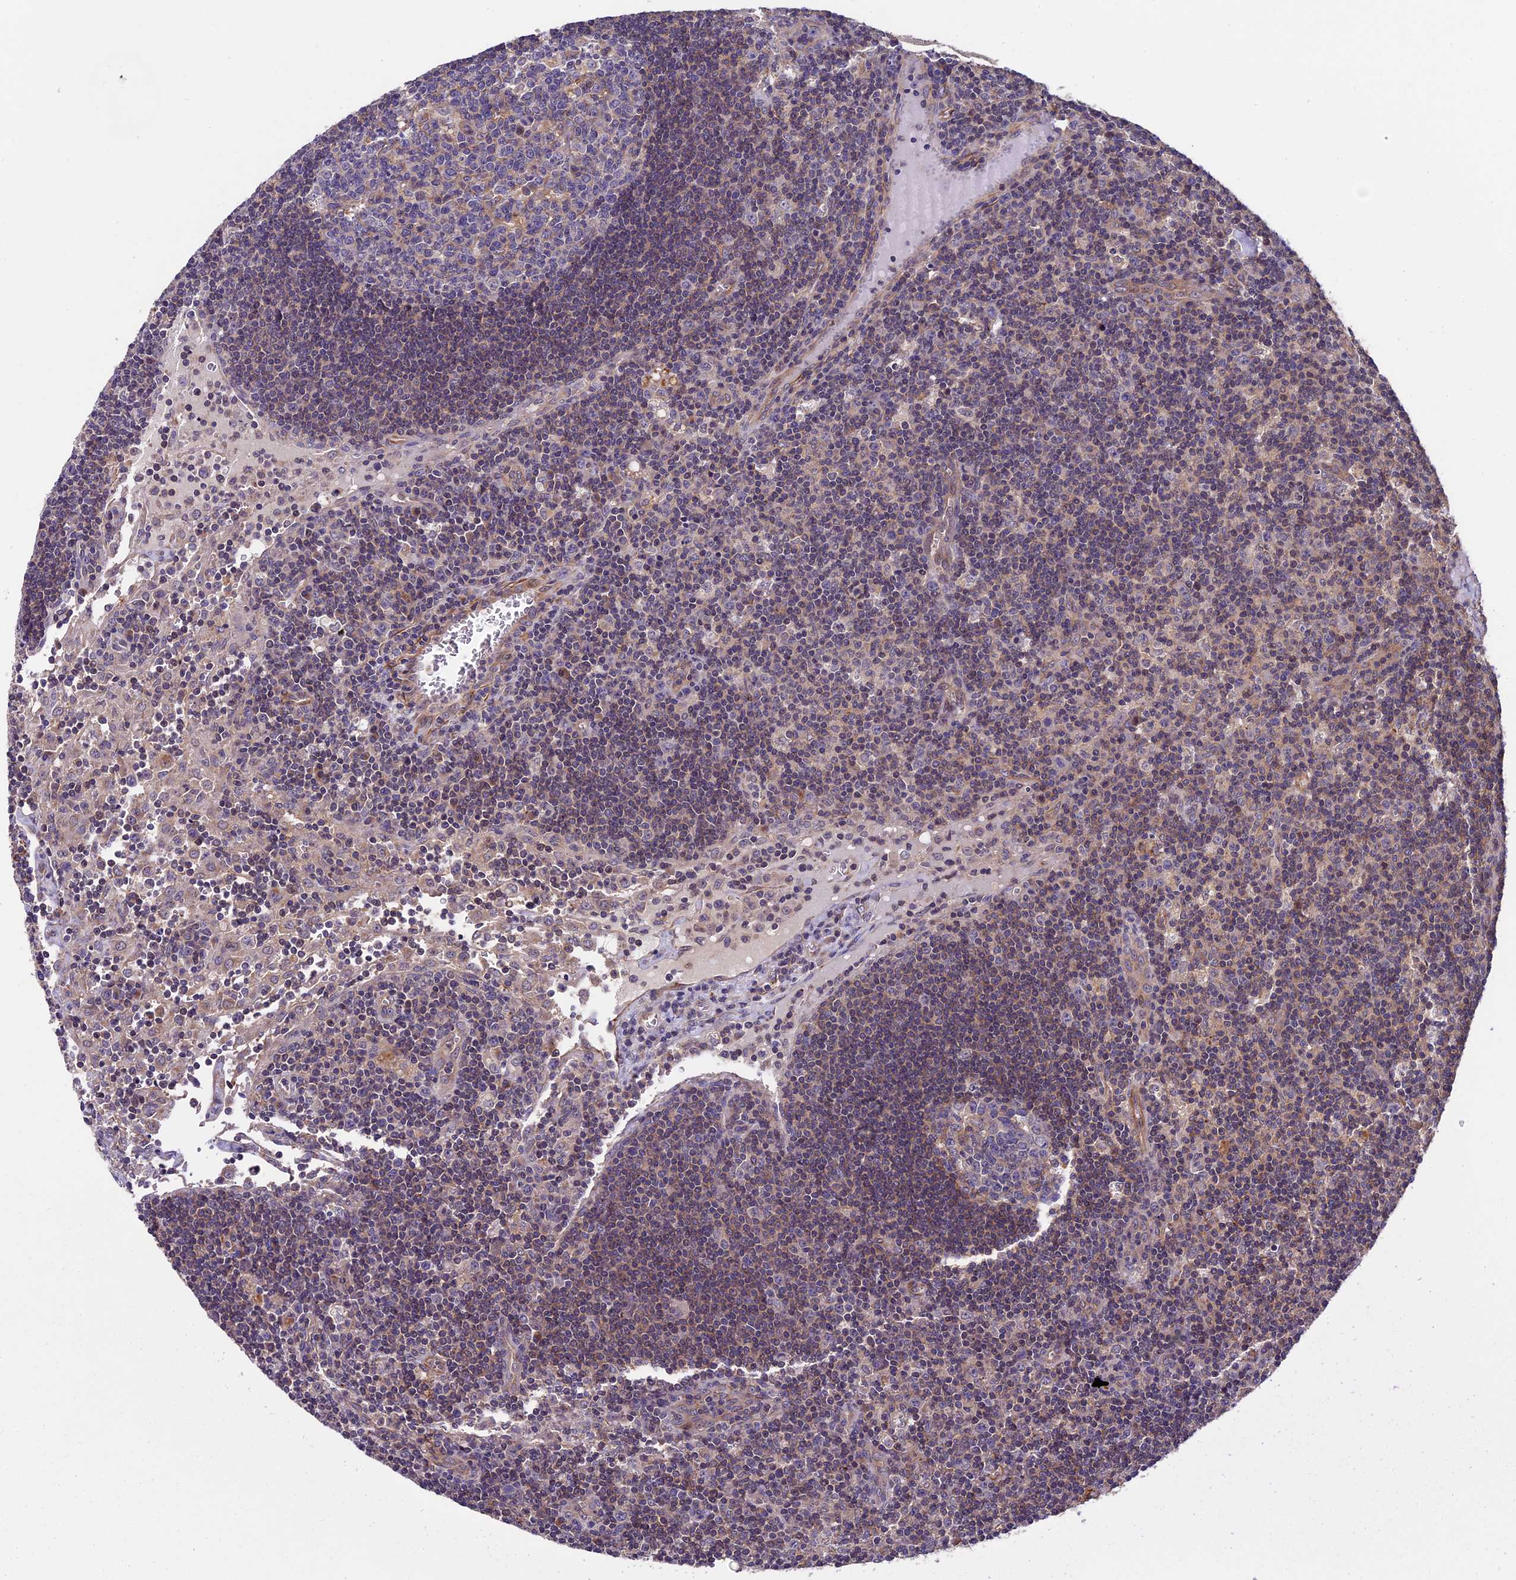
{"staining": {"intensity": "moderate", "quantity": "<25%", "location": "cytoplasmic/membranous"}, "tissue": "lymph node", "cell_type": "Germinal center cells", "image_type": "normal", "snomed": [{"axis": "morphology", "description": "Normal tissue, NOS"}, {"axis": "topography", "description": "Lymph node"}], "caption": "A high-resolution histopathology image shows immunohistochemistry (IHC) staining of unremarkable lymph node, which reveals moderate cytoplasmic/membranous positivity in approximately <25% of germinal center cells.", "gene": "SLC9A5", "patient": {"sex": "male", "age": 58}}